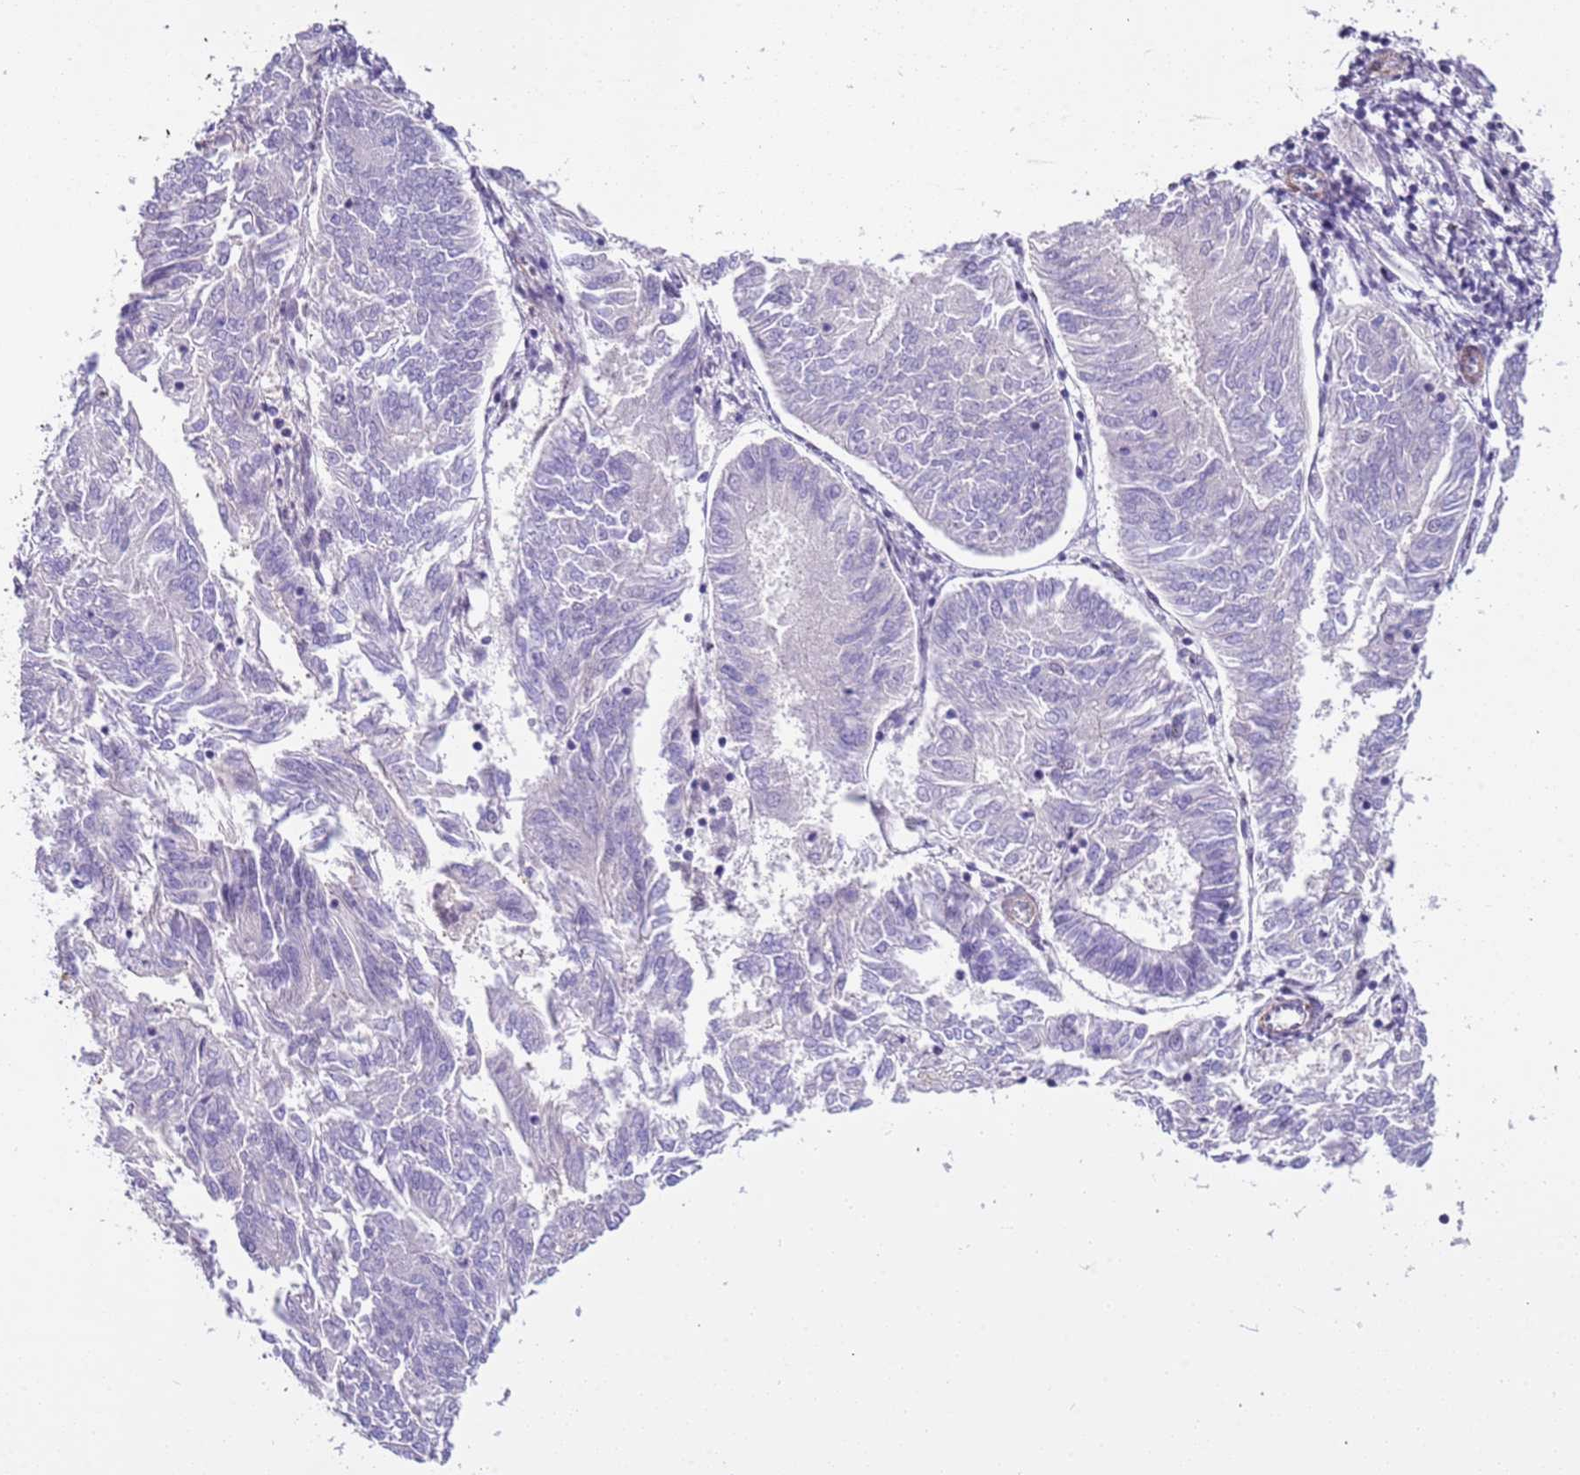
{"staining": {"intensity": "negative", "quantity": "none", "location": "none"}, "tissue": "endometrial cancer", "cell_type": "Tumor cells", "image_type": "cancer", "snomed": [{"axis": "morphology", "description": "Adenocarcinoma, NOS"}, {"axis": "topography", "description": "Endometrium"}], "caption": "An immunohistochemistry (IHC) photomicrograph of endometrial adenocarcinoma is shown. There is no staining in tumor cells of endometrial adenocarcinoma.", "gene": "PLEKHH1", "patient": {"sex": "female", "age": 58}}